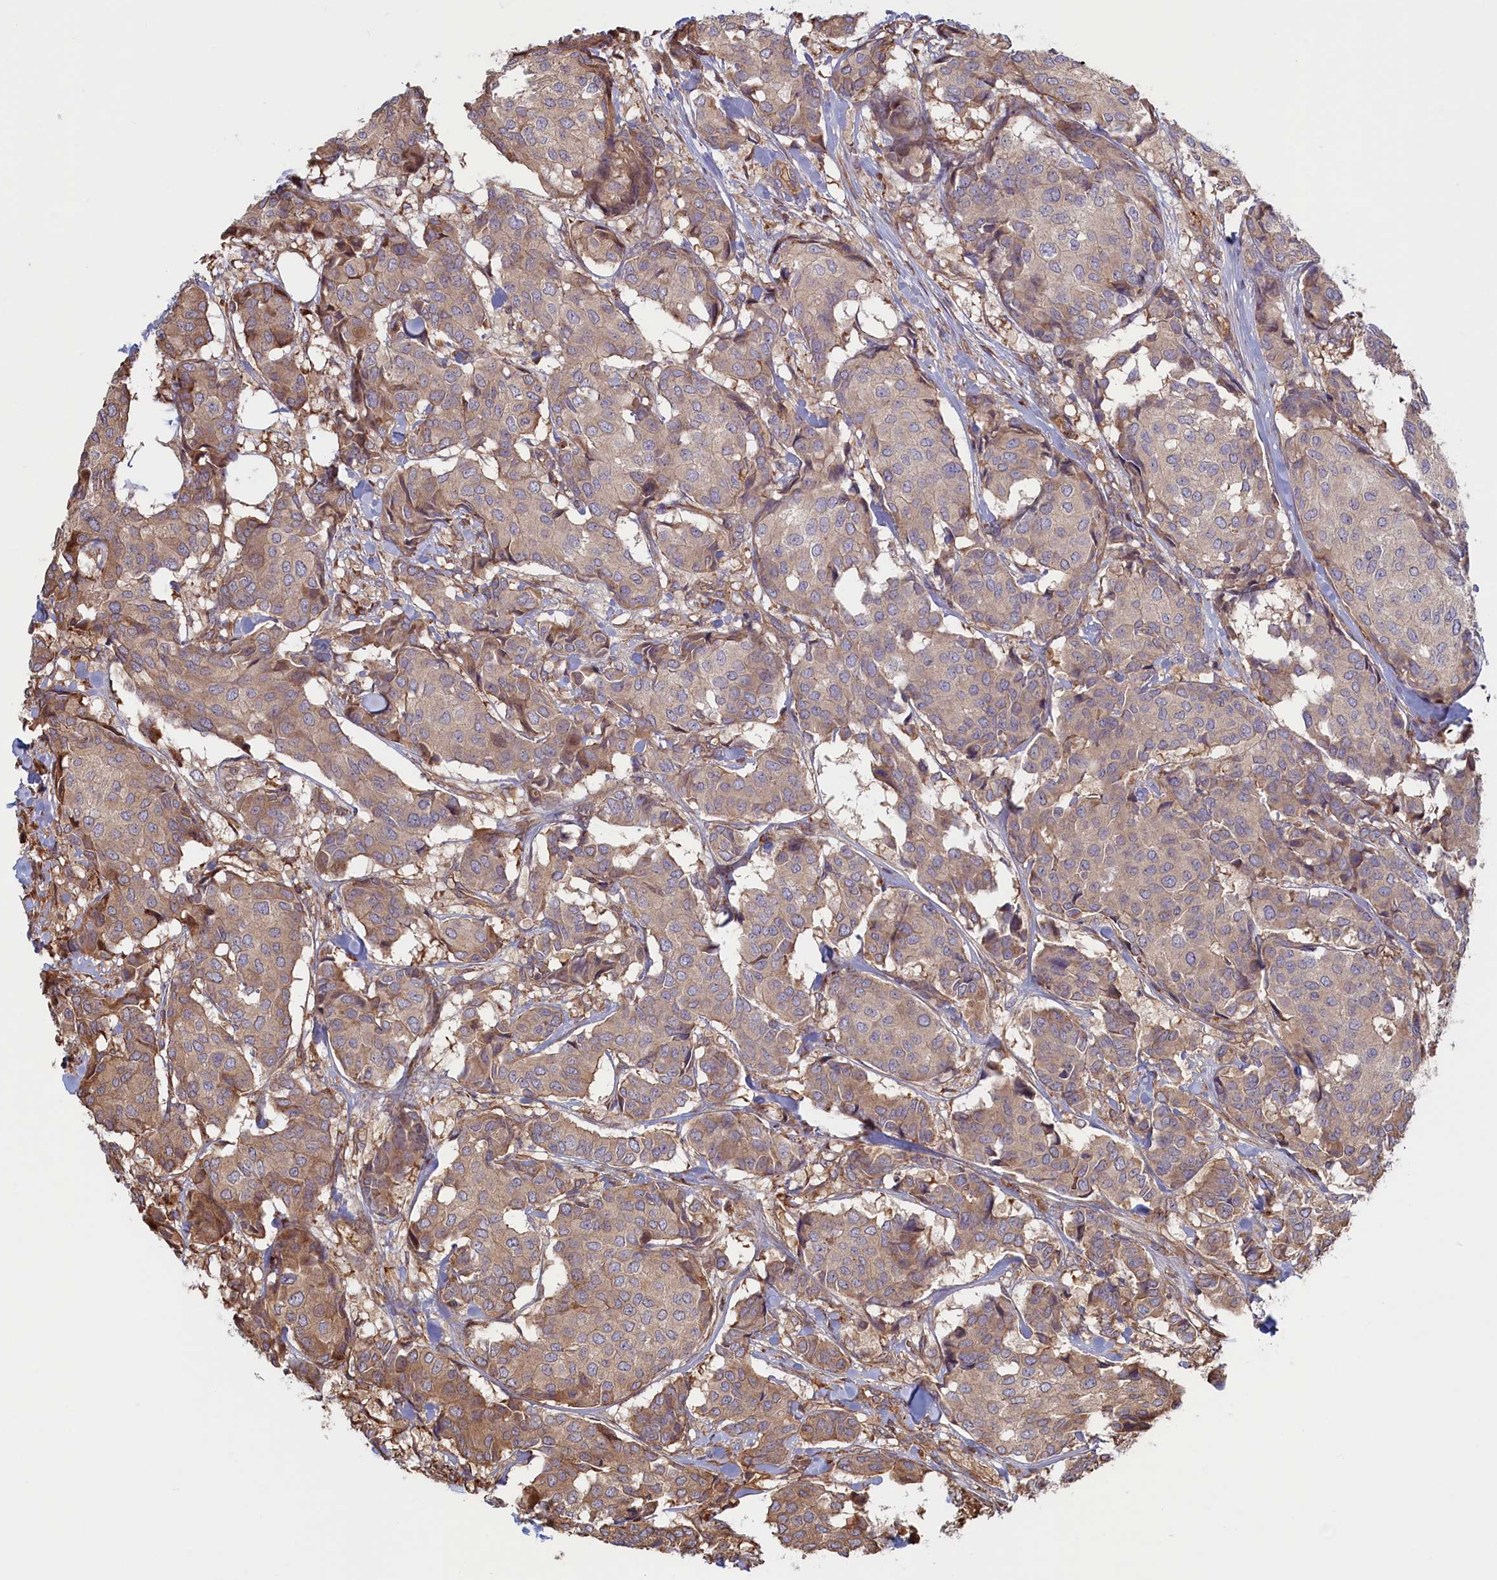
{"staining": {"intensity": "weak", "quantity": "25%-75%", "location": "cytoplasmic/membranous"}, "tissue": "breast cancer", "cell_type": "Tumor cells", "image_type": "cancer", "snomed": [{"axis": "morphology", "description": "Duct carcinoma"}, {"axis": "topography", "description": "Breast"}], "caption": "Immunohistochemical staining of breast cancer (infiltrating ductal carcinoma) reveals low levels of weak cytoplasmic/membranous protein staining in approximately 25%-75% of tumor cells.", "gene": "RILPL1", "patient": {"sex": "female", "age": 75}}